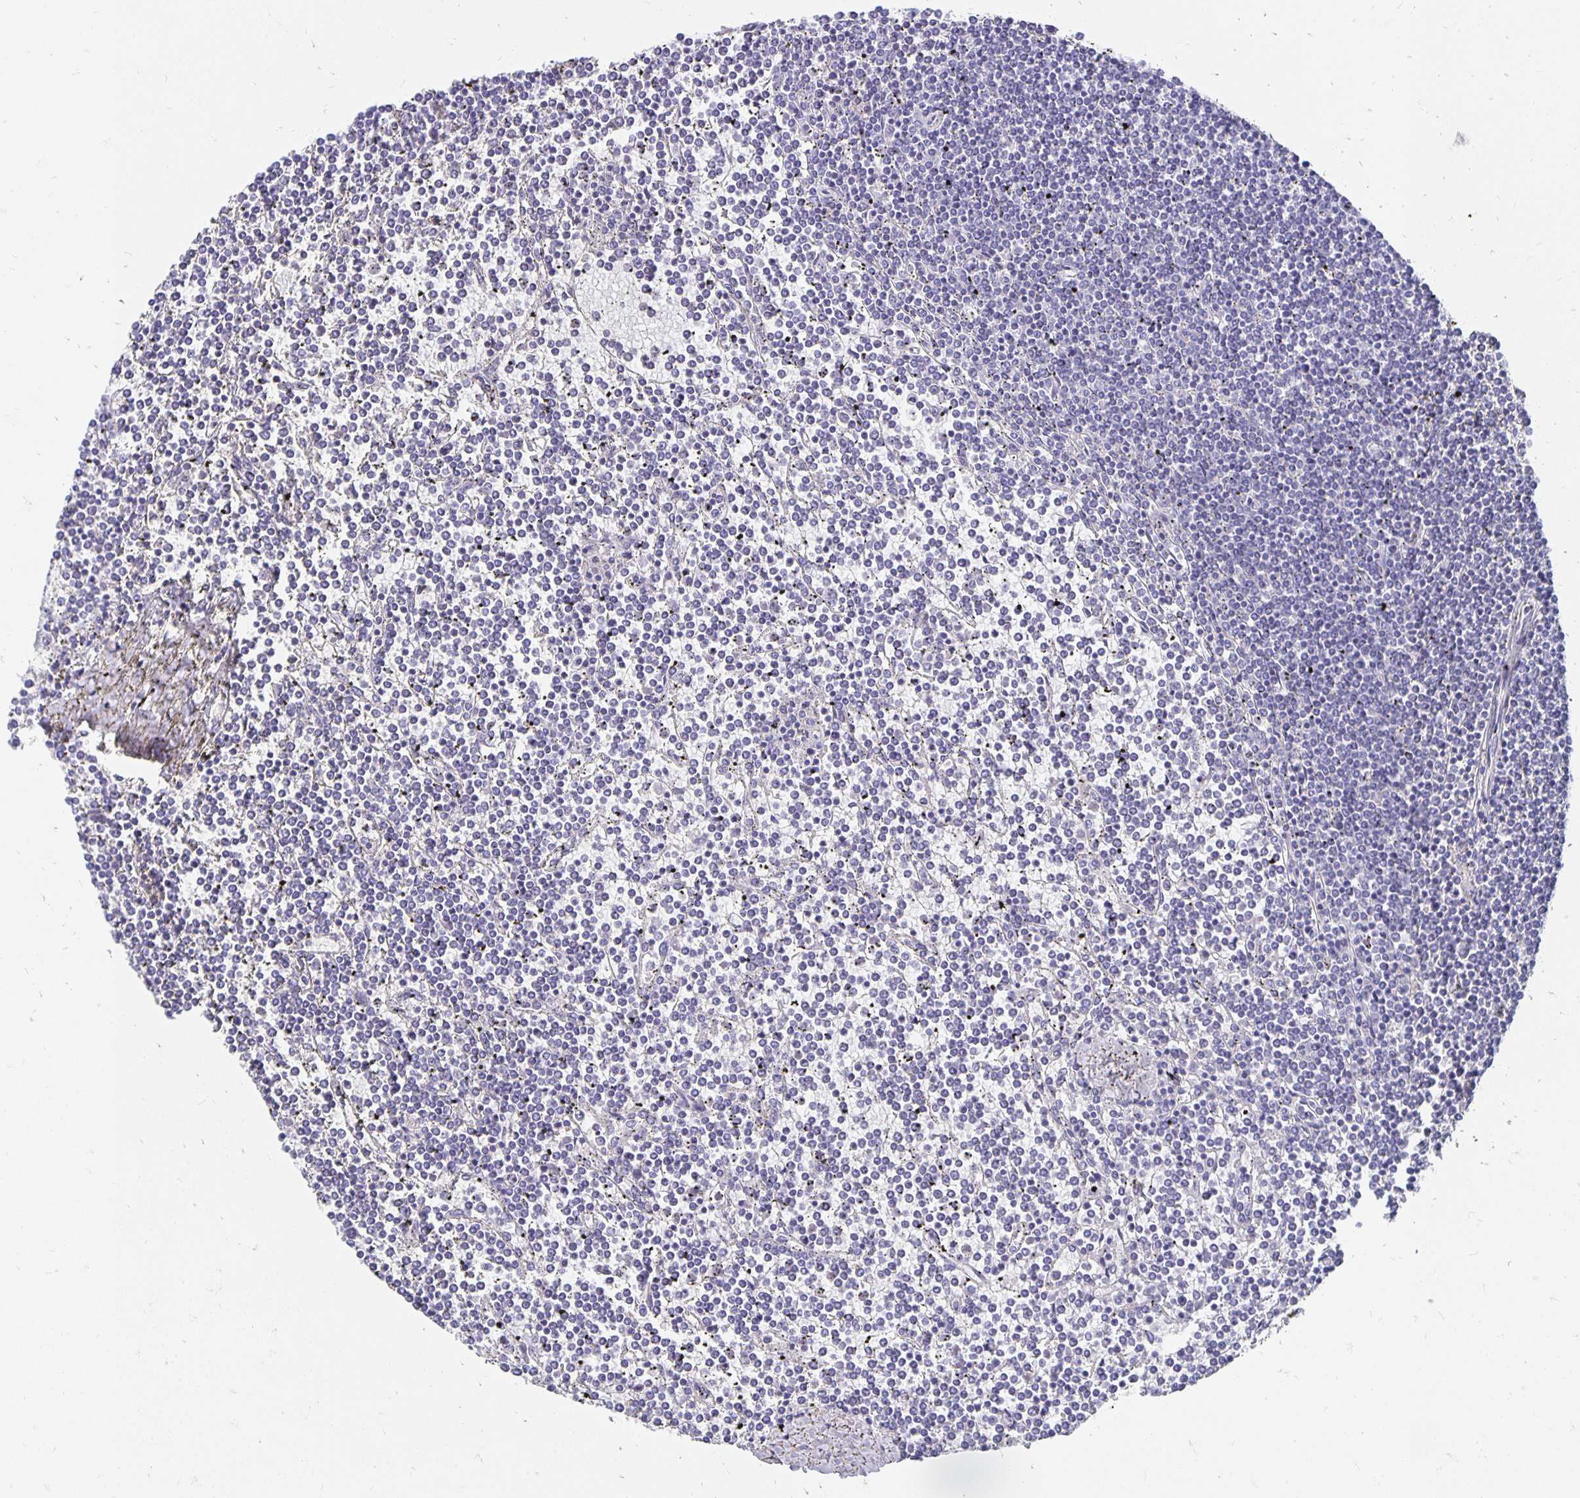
{"staining": {"intensity": "negative", "quantity": "none", "location": "none"}, "tissue": "lymphoma", "cell_type": "Tumor cells", "image_type": "cancer", "snomed": [{"axis": "morphology", "description": "Malignant lymphoma, non-Hodgkin's type, Low grade"}, {"axis": "topography", "description": "Spleen"}], "caption": "Immunohistochemistry (IHC) histopathology image of low-grade malignant lymphoma, non-Hodgkin's type stained for a protein (brown), which demonstrates no positivity in tumor cells.", "gene": "APOB", "patient": {"sex": "female", "age": 19}}